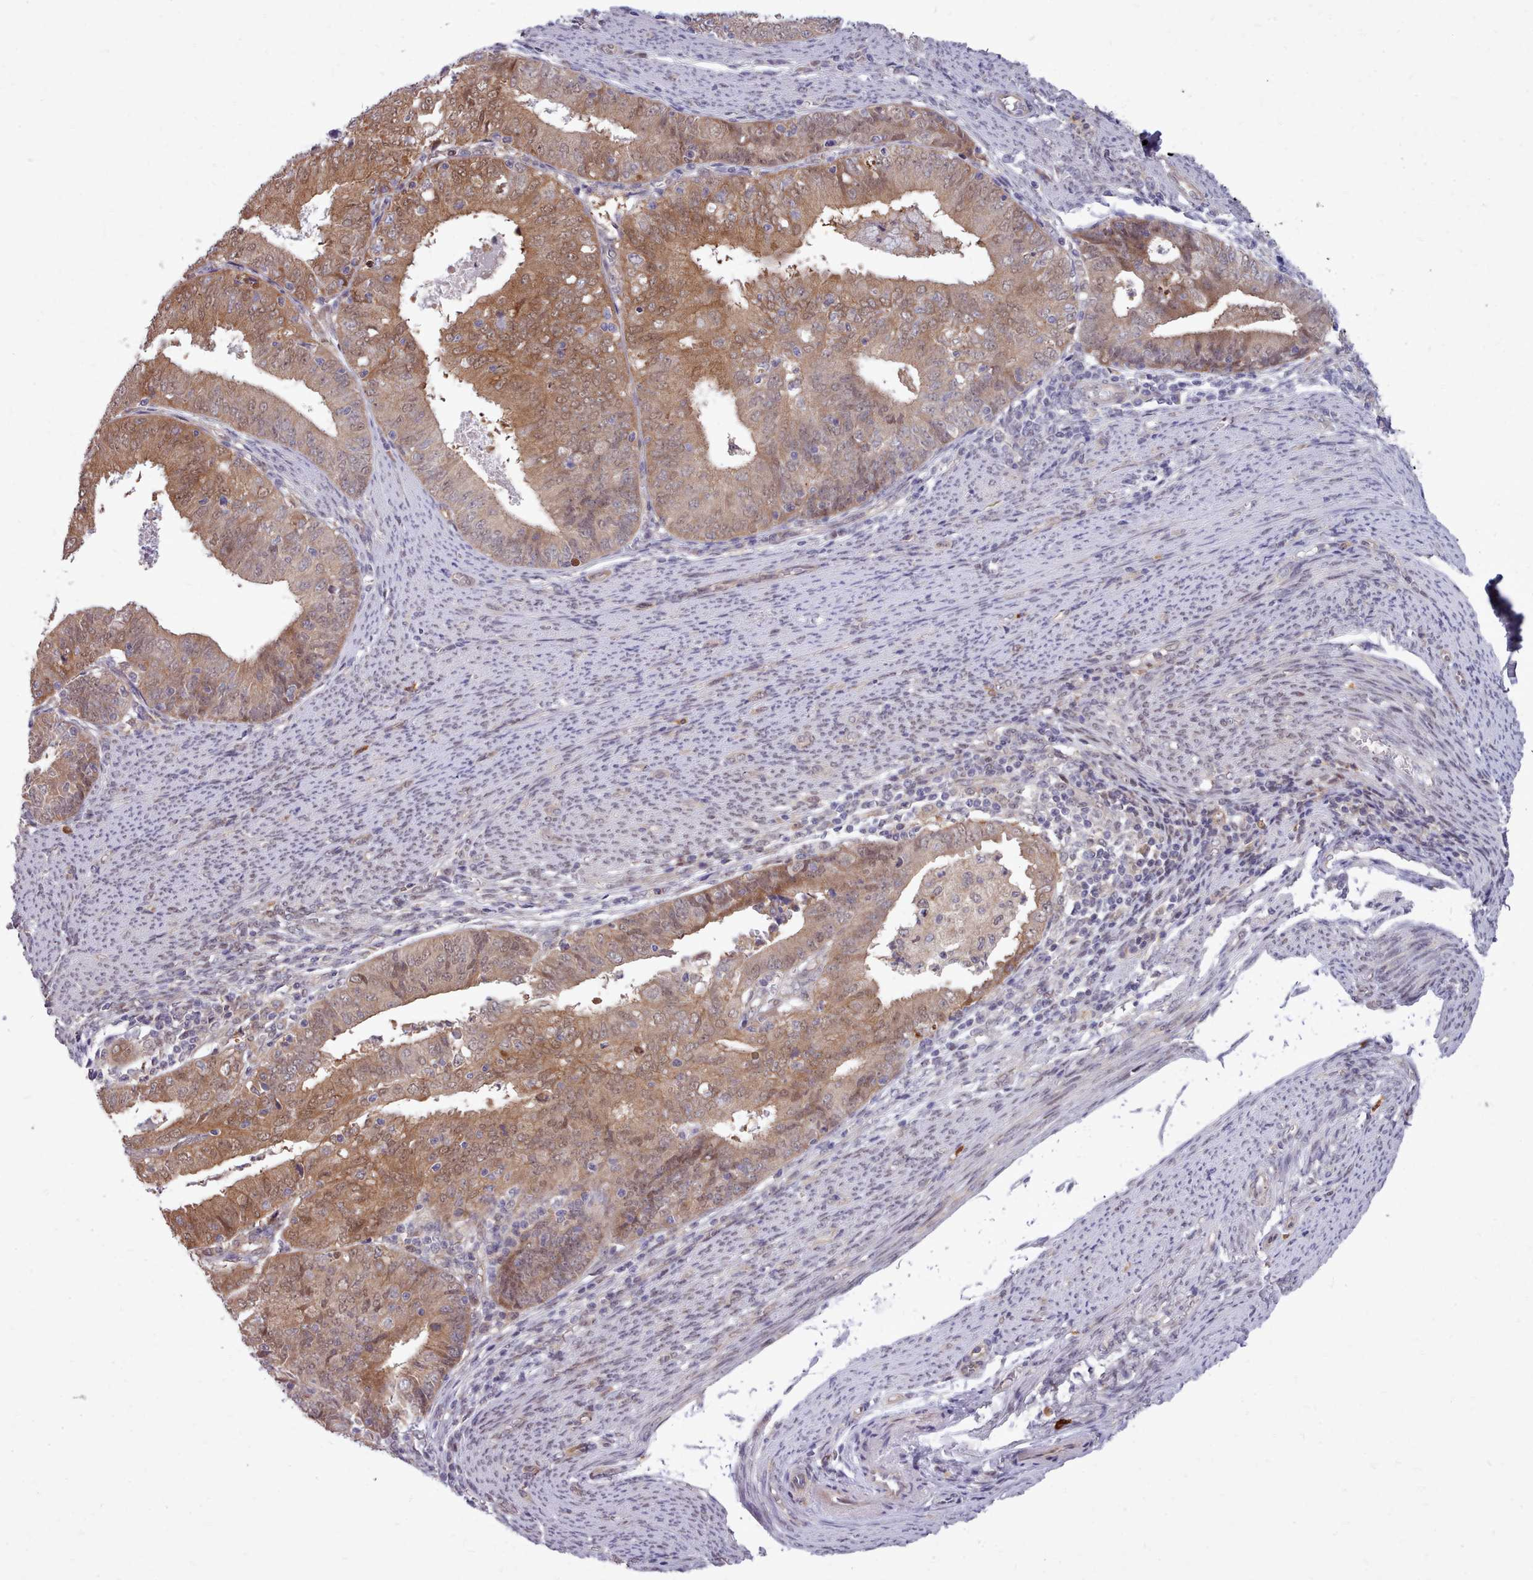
{"staining": {"intensity": "moderate", "quantity": ">75%", "location": "cytoplasmic/membranous,nuclear"}, "tissue": "endometrial cancer", "cell_type": "Tumor cells", "image_type": "cancer", "snomed": [{"axis": "morphology", "description": "Adenocarcinoma, NOS"}, {"axis": "topography", "description": "Endometrium"}], "caption": "Immunohistochemistry (DAB (3,3'-diaminobenzidine)) staining of endometrial adenocarcinoma reveals moderate cytoplasmic/membranous and nuclear protein positivity in about >75% of tumor cells.", "gene": "AHCY", "patient": {"sex": "female", "age": 57}}